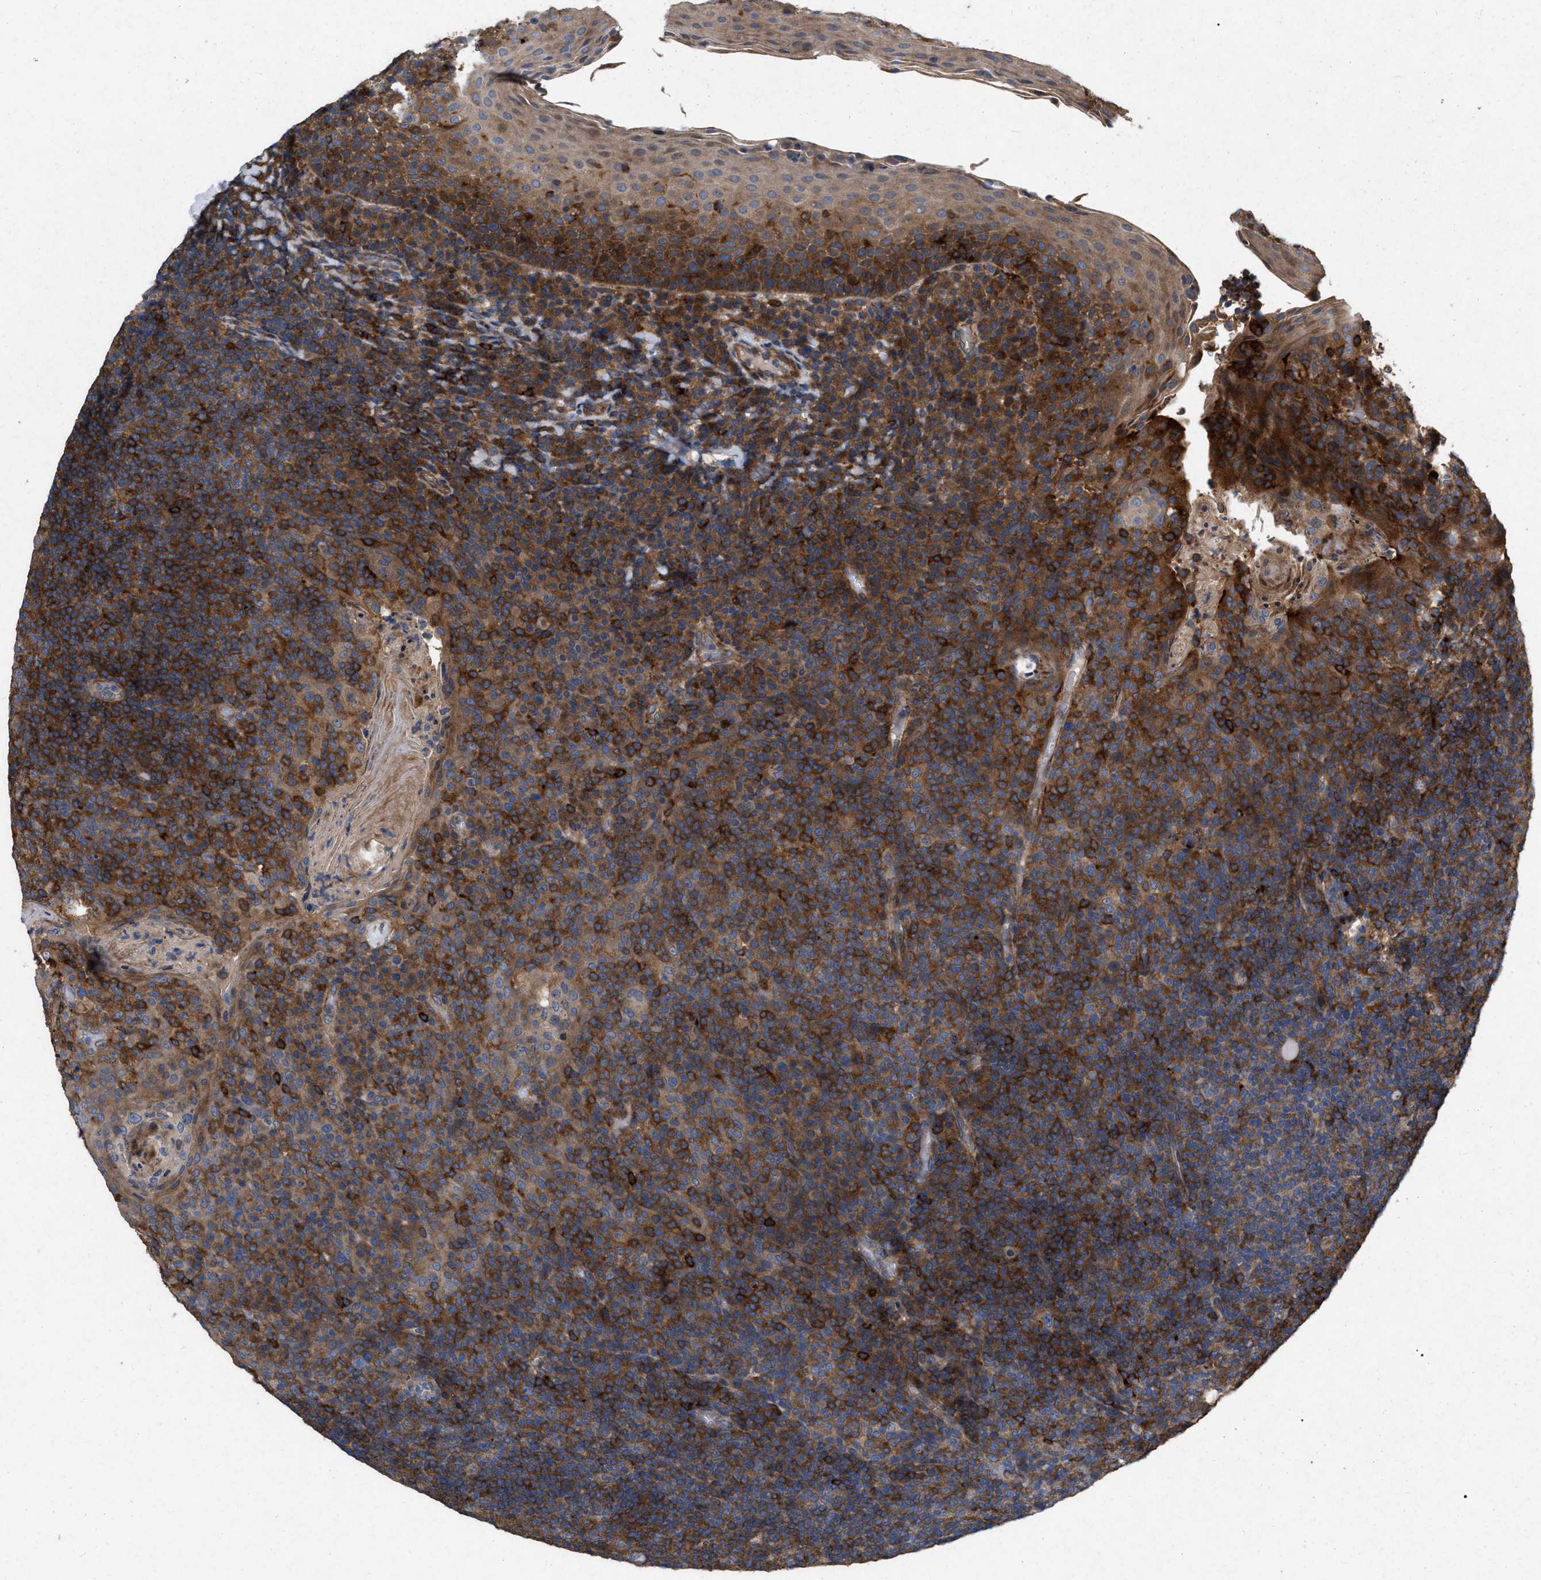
{"staining": {"intensity": "strong", "quantity": ">75%", "location": "cytoplasmic/membranous"}, "tissue": "tonsil", "cell_type": "Germinal center cells", "image_type": "normal", "snomed": [{"axis": "morphology", "description": "Normal tissue, NOS"}, {"axis": "topography", "description": "Tonsil"}], "caption": "Protein expression analysis of normal human tonsil reveals strong cytoplasmic/membranous expression in about >75% of germinal center cells.", "gene": "CDKN2C", "patient": {"sex": "male", "age": 17}}